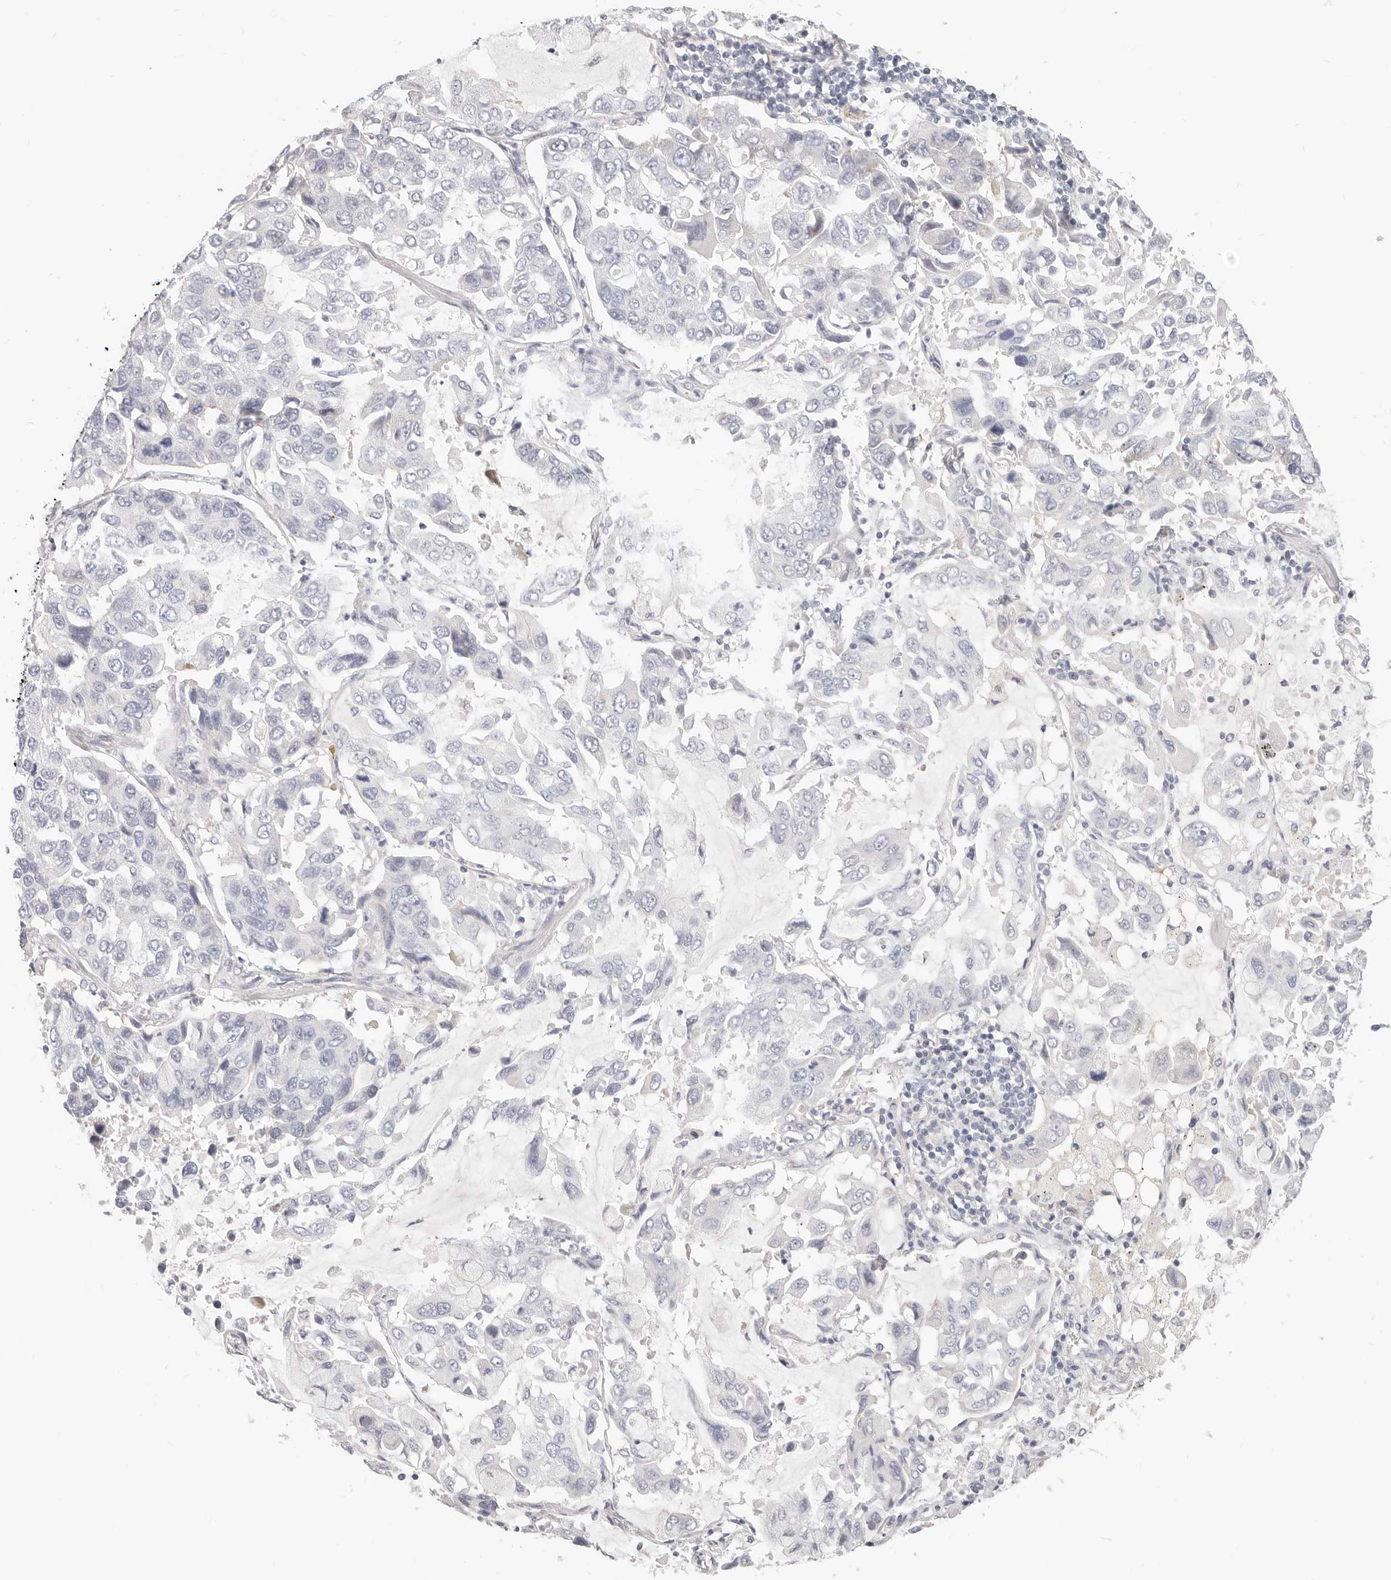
{"staining": {"intensity": "negative", "quantity": "none", "location": "none"}, "tissue": "lung cancer", "cell_type": "Tumor cells", "image_type": "cancer", "snomed": [{"axis": "morphology", "description": "Adenocarcinoma, NOS"}, {"axis": "topography", "description": "Lung"}], "caption": "A high-resolution image shows immunohistochemistry (IHC) staining of adenocarcinoma (lung), which demonstrates no significant positivity in tumor cells. Nuclei are stained in blue.", "gene": "DTNBP1", "patient": {"sex": "male", "age": 64}}